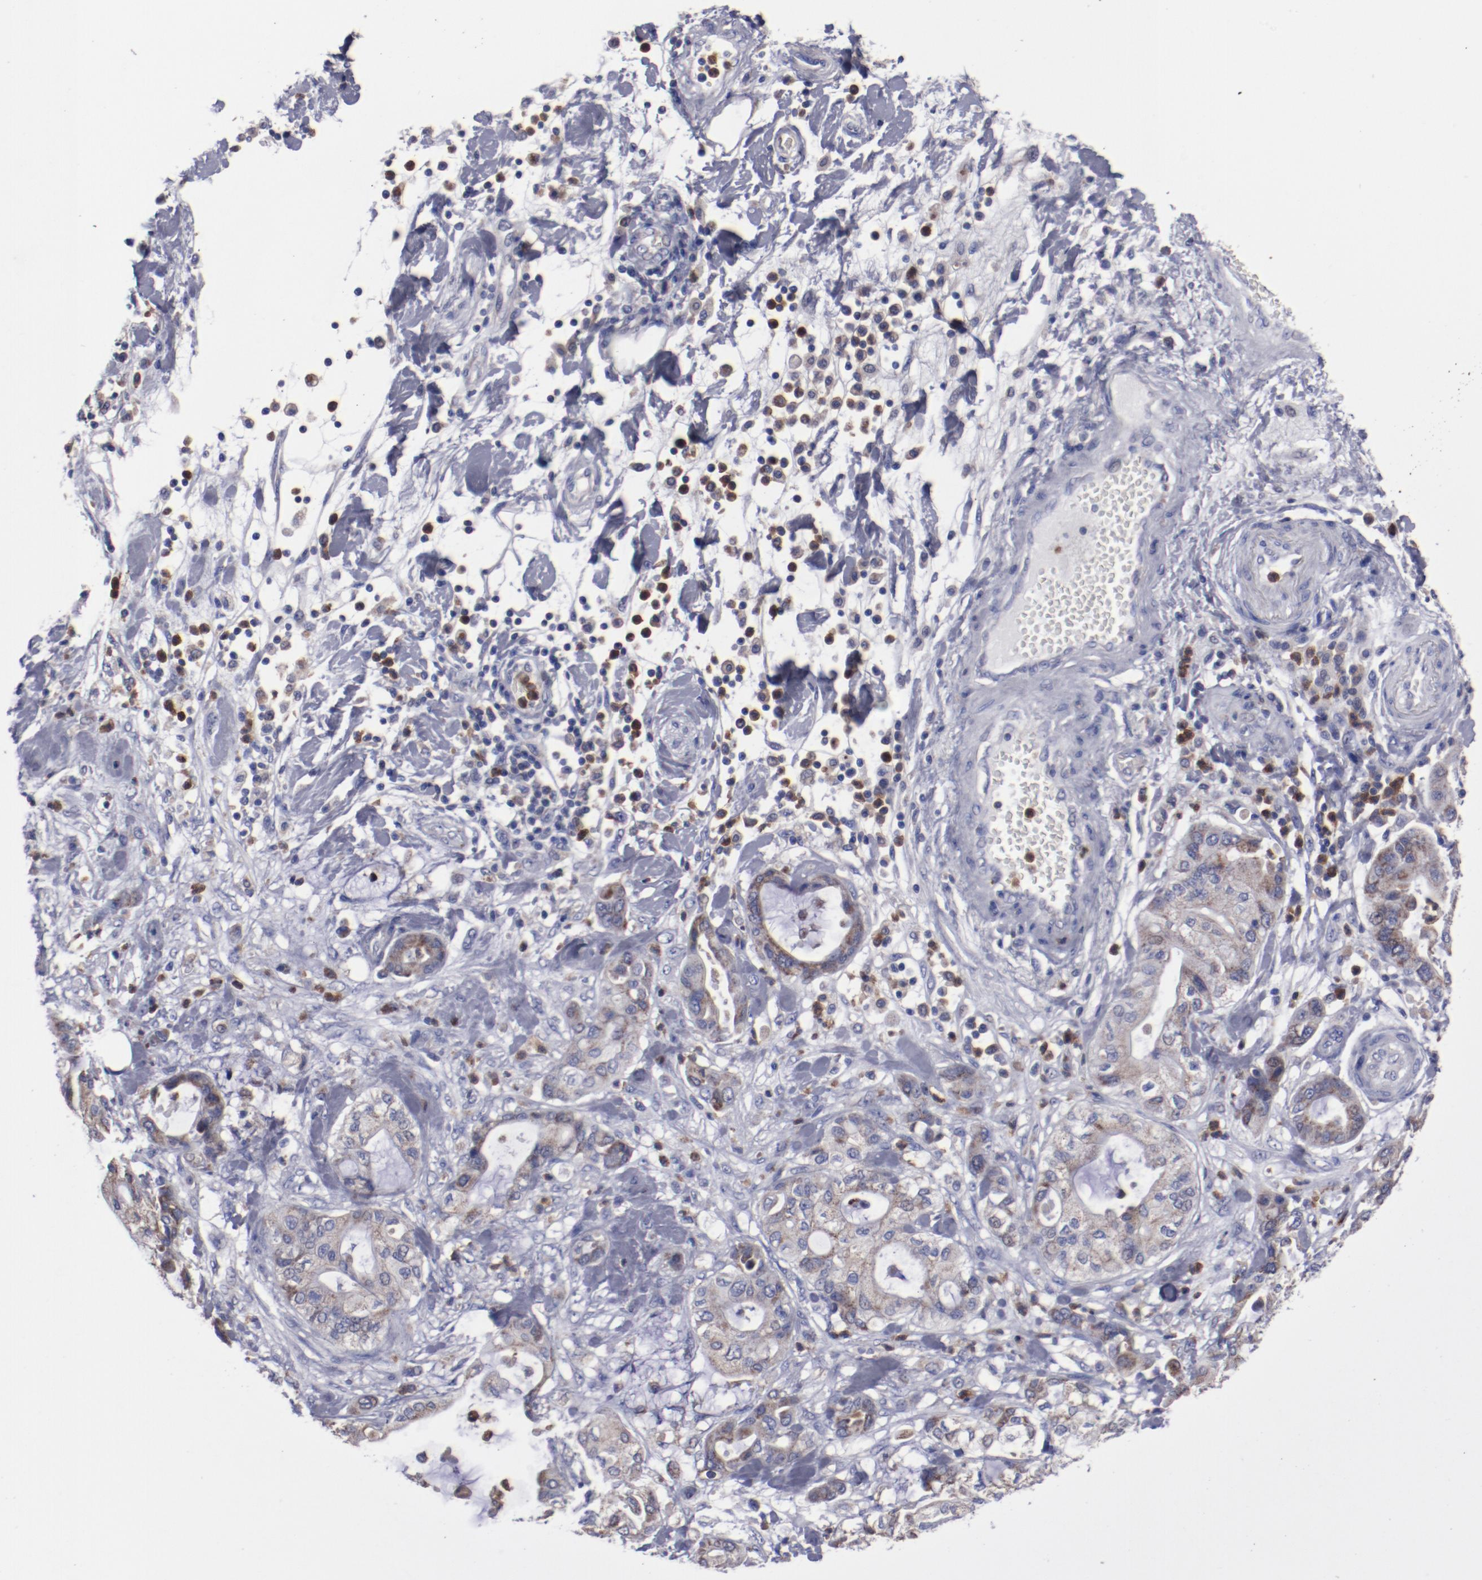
{"staining": {"intensity": "weak", "quantity": ">75%", "location": "cytoplasmic/membranous"}, "tissue": "pancreatic cancer", "cell_type": "Tumor cells", "image_type": "cancer", "snomed": [{"axis": "morphology", "description": "Adenocarcinoma, NOS"}, {"axis": "morphology", "description": "Adenocarcinoma, metastatic, NOS"}, {"axis": "topography", "description": "Lymph node"}, {"axis": "topography", "description": "Pancreas"}, {"axis": "topography", "description": "Duodenum"}], "caption": "Protein analysis of pancreatic adenocarcinoma tissue exhibits weak cytoplasmic/membranous expression in about >75% of tumor cells.", "gene": "FGR", "patient": {"sex": "female", "age": 64}}